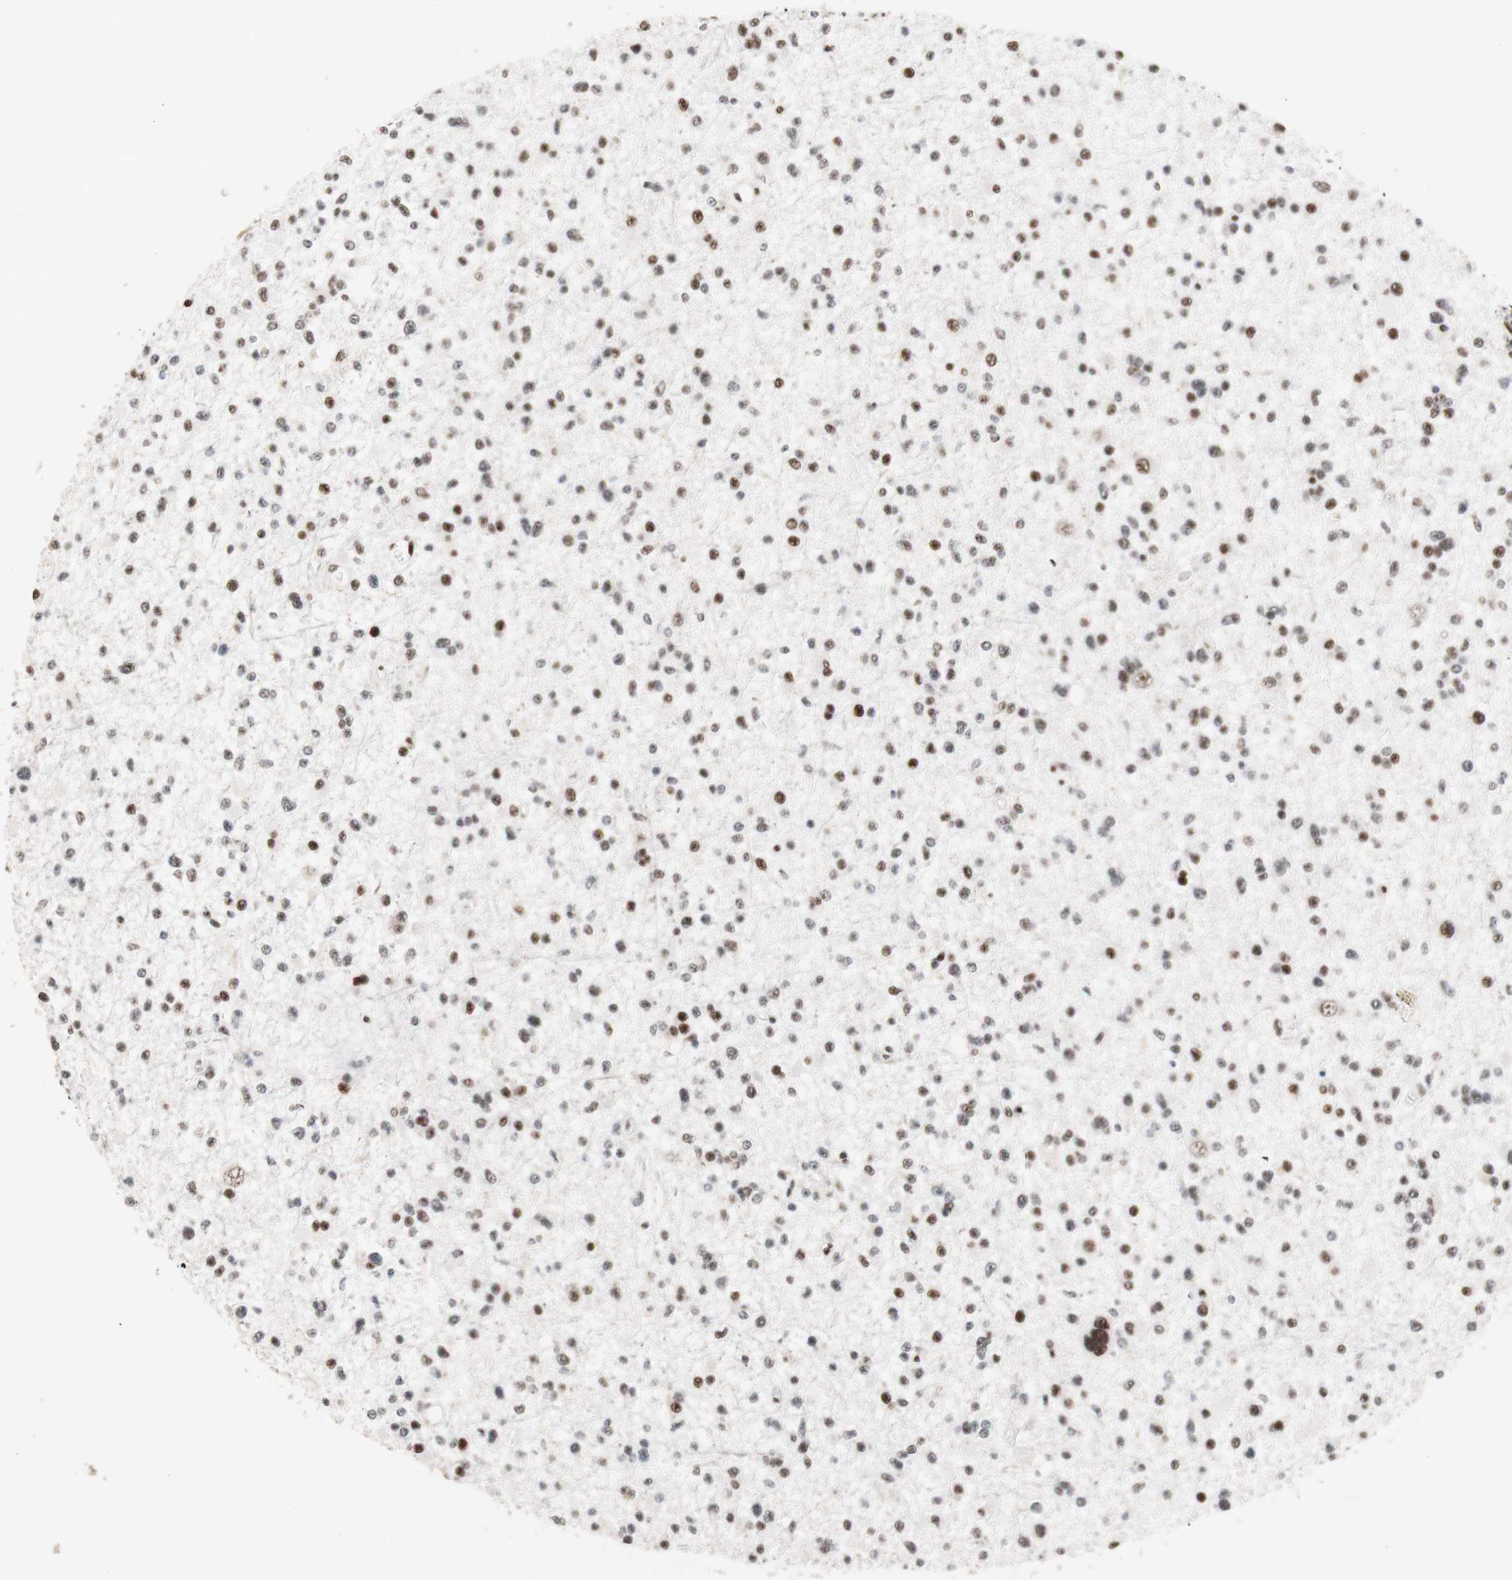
{"staining": {"intensity": "moderate", "quantity": "25%-75%", "location": "nuclear"}, "tissue": "glioma", "cell_type": "Tumor cells", "image_type": "cancer", "snomed": [{"axis": "morphology", "description": "Glioma, malignant, Low grade"}, {"axis": "topography", "description": "Brain"}], "caption": "A brown stain labels moderate nuclear expression of a protein in human malignant glioma (low-grade) tumor cells.", "gene": "TLE1", "patient": {"sex": "female", "age": 22}}